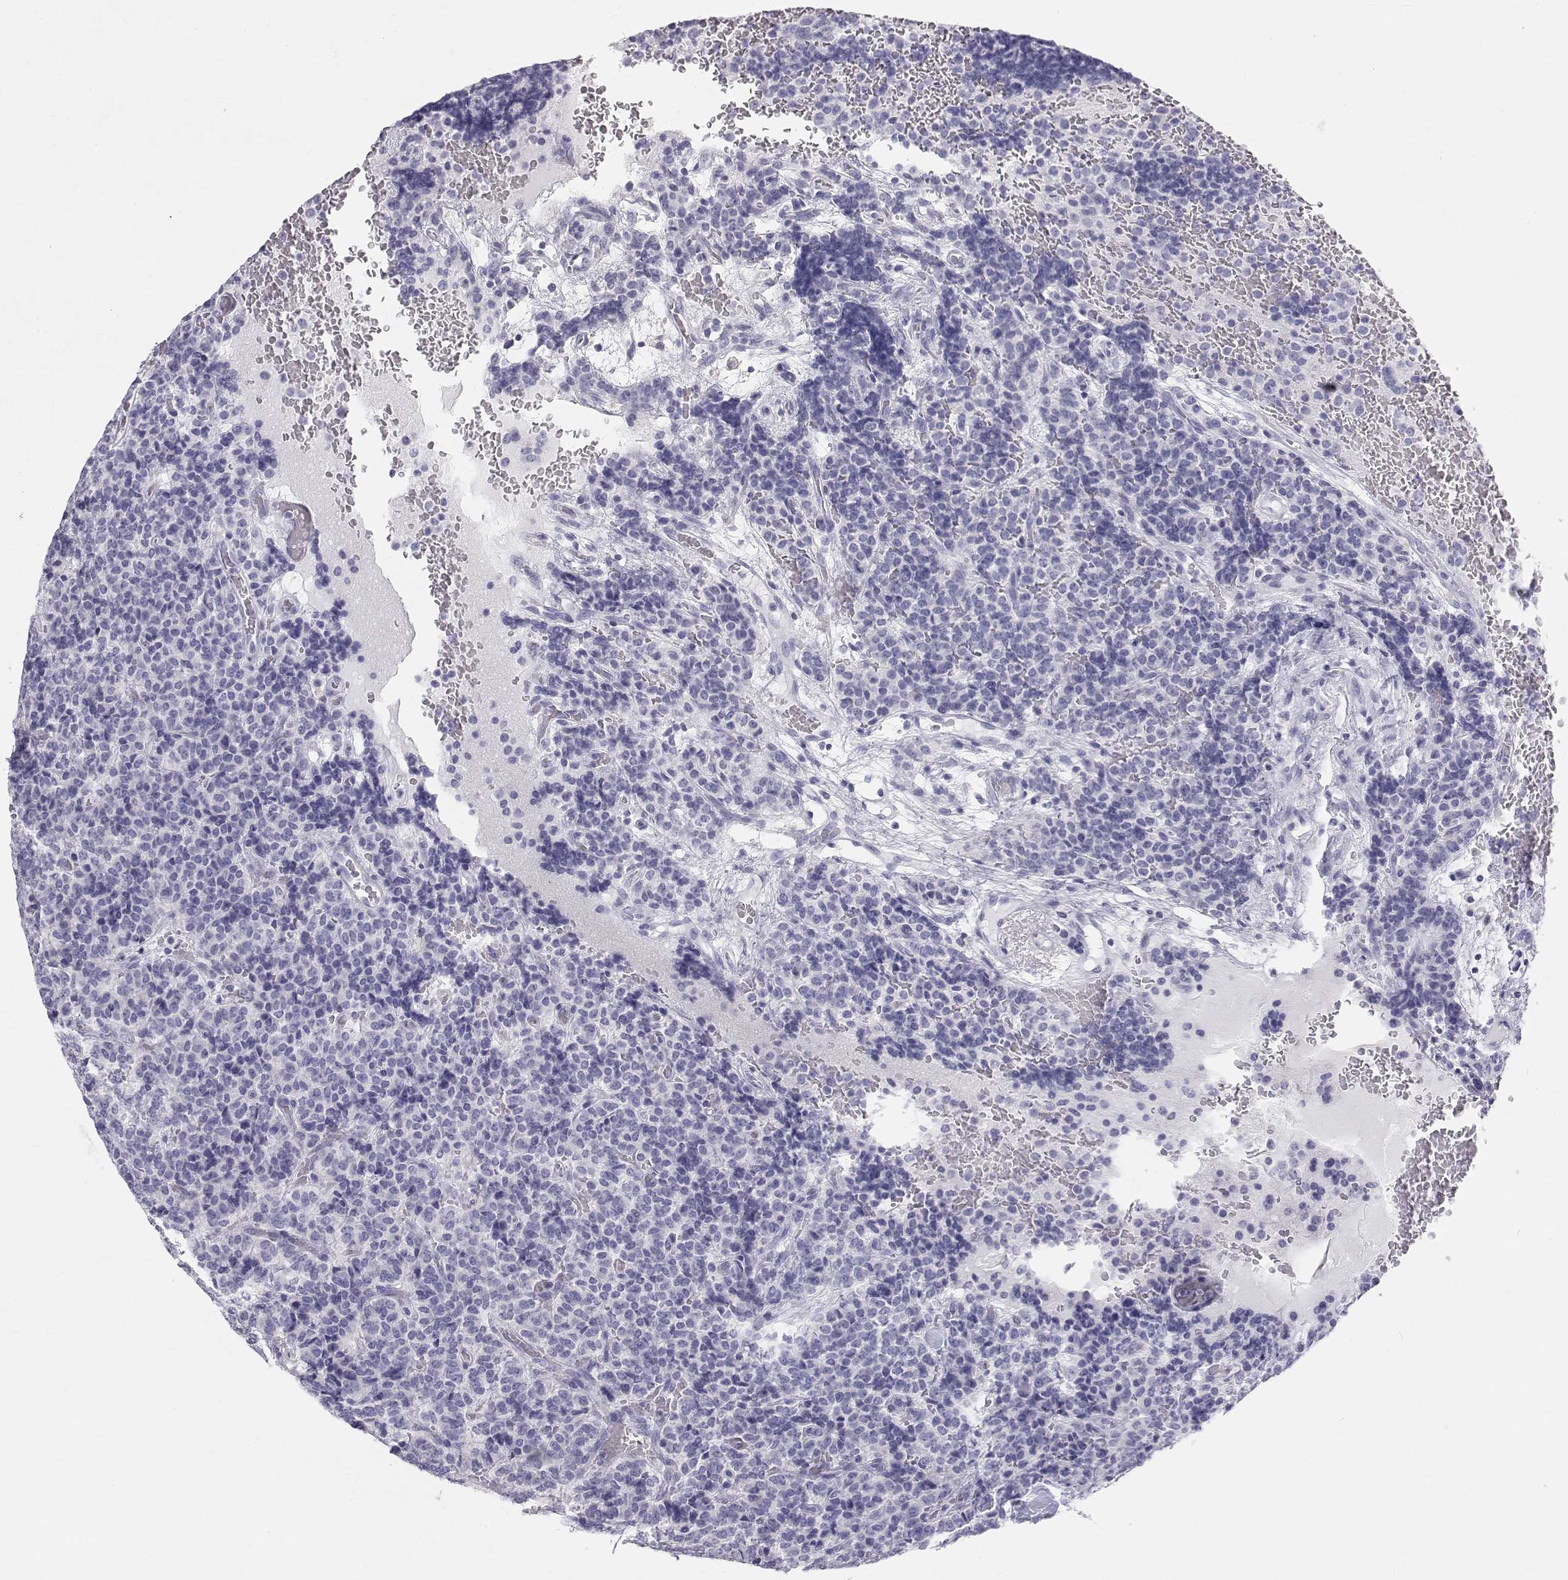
{"staining": {"intensity": "negative", "quantity": "none", "location": "none"}, "tissue": "carcinoid", "cell_type": "Tumor cells", "image_type": "cancer", "snomed": [{"axis": "morphology", "description": "Carcinoid, malignant, NOS"}, {"axis": "topography", "description": "Pancreas"}], "caption": "This is an IHC histopathology image of carcinoid (malignant). There is no staining in tumor cells.", "gene": "TTN", "patient": {"sex": "male", "age": 36}}